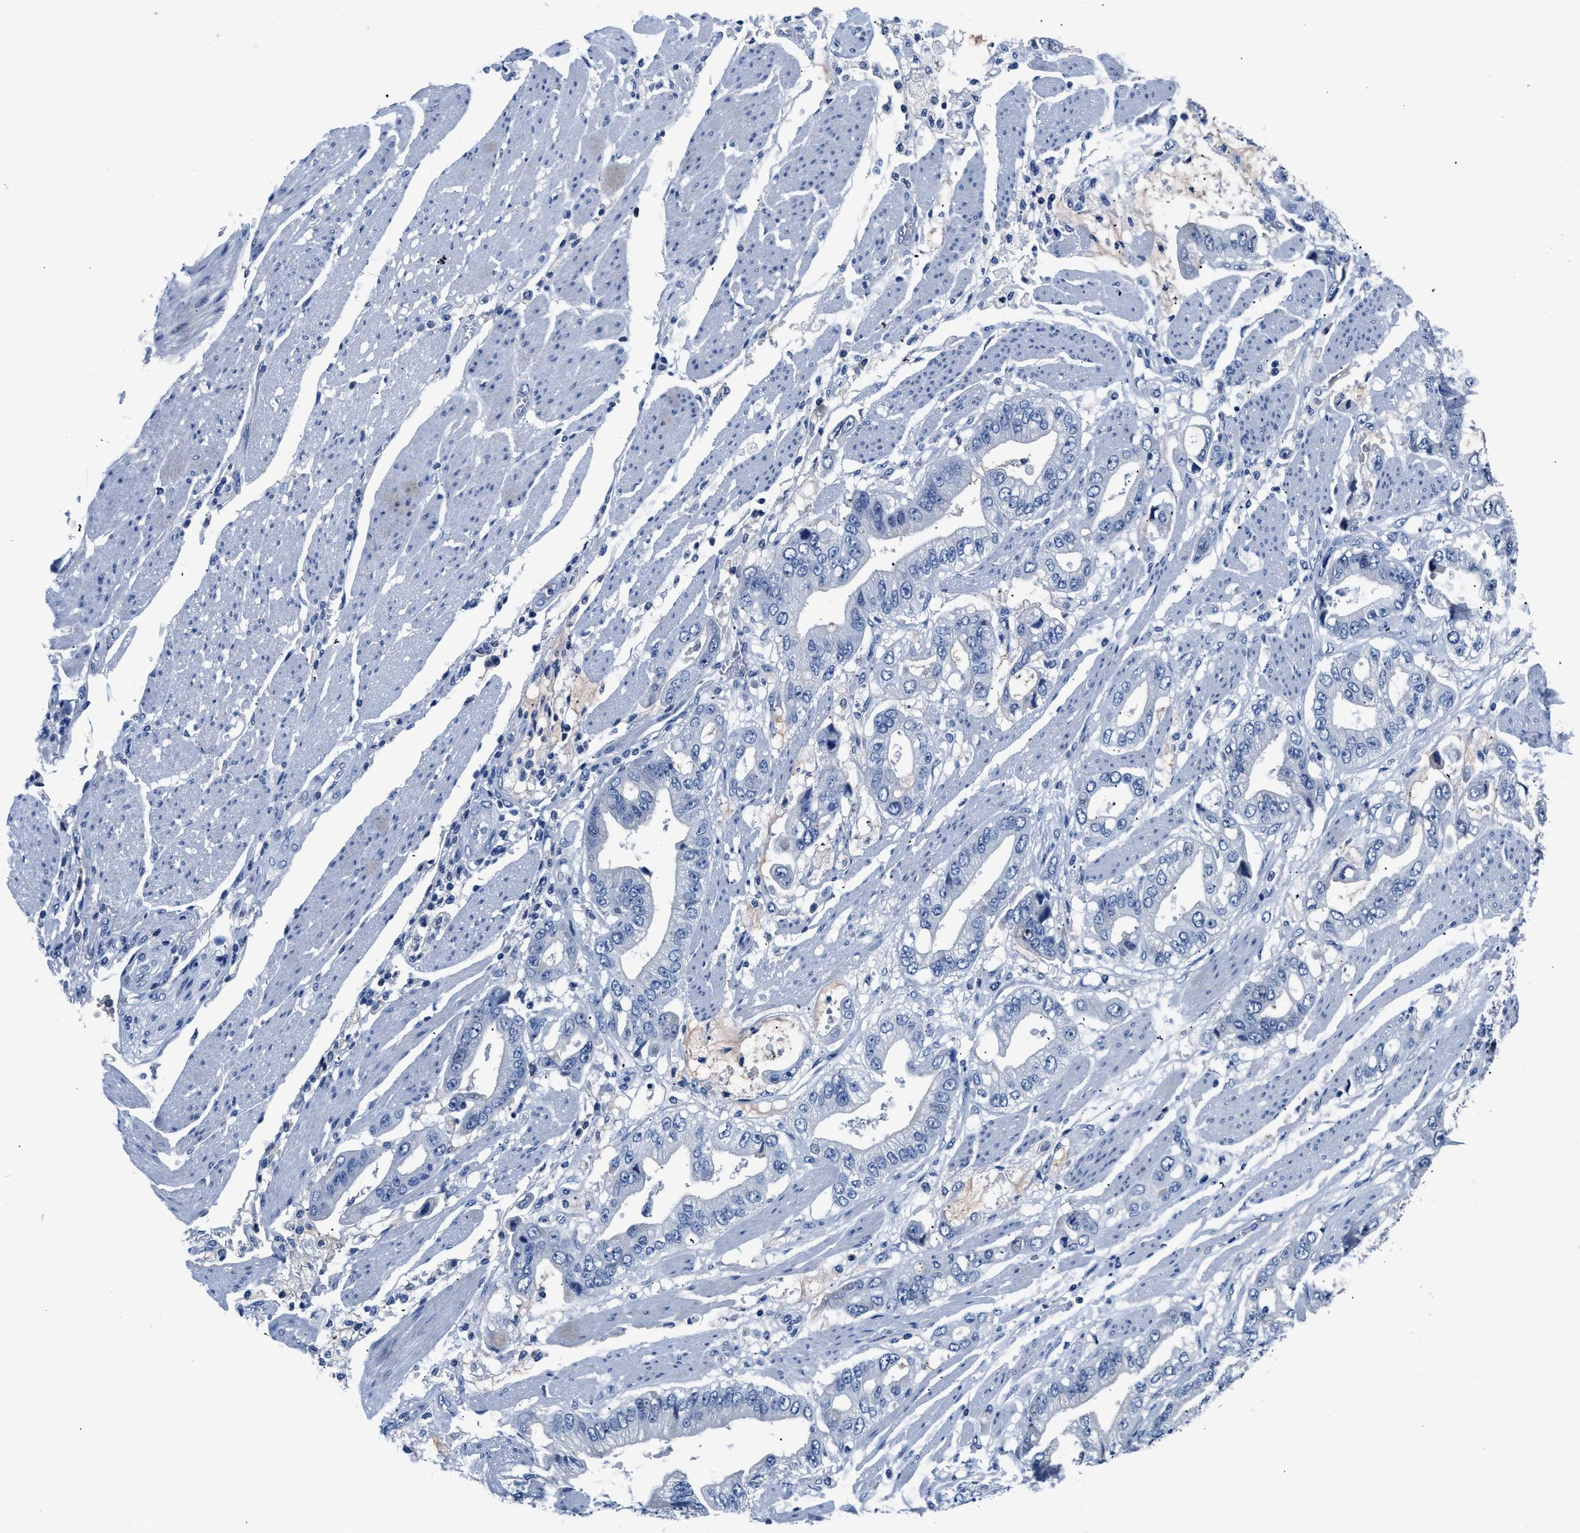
{"staining": {"intensity": "negative", "quantity": "none", "location": "none"}, "tissue": "stomach cancer", "cell_type": "Tumor cells", "image_type": "cancer", "snomed": [{"axis": "morphology", "description": "Normal tissue, NOS"}, {"axis": "morphology", "description": "Adenocarcinoma, NOS"}, {"axis": "topography", "description": "Stomach"}], "caption": "Tumor cells are negative for protein expression in human adenocarcinoma (stomach). (Stains: DAB (3,3'-diaminobenzidine) immunohistochemistry (IHC) with hematoxylin counter stain, Microscopy: brightfield microscopy at high magnification).", "gene": "PCK2", "patient": {"sex": "male", "age": 62}}